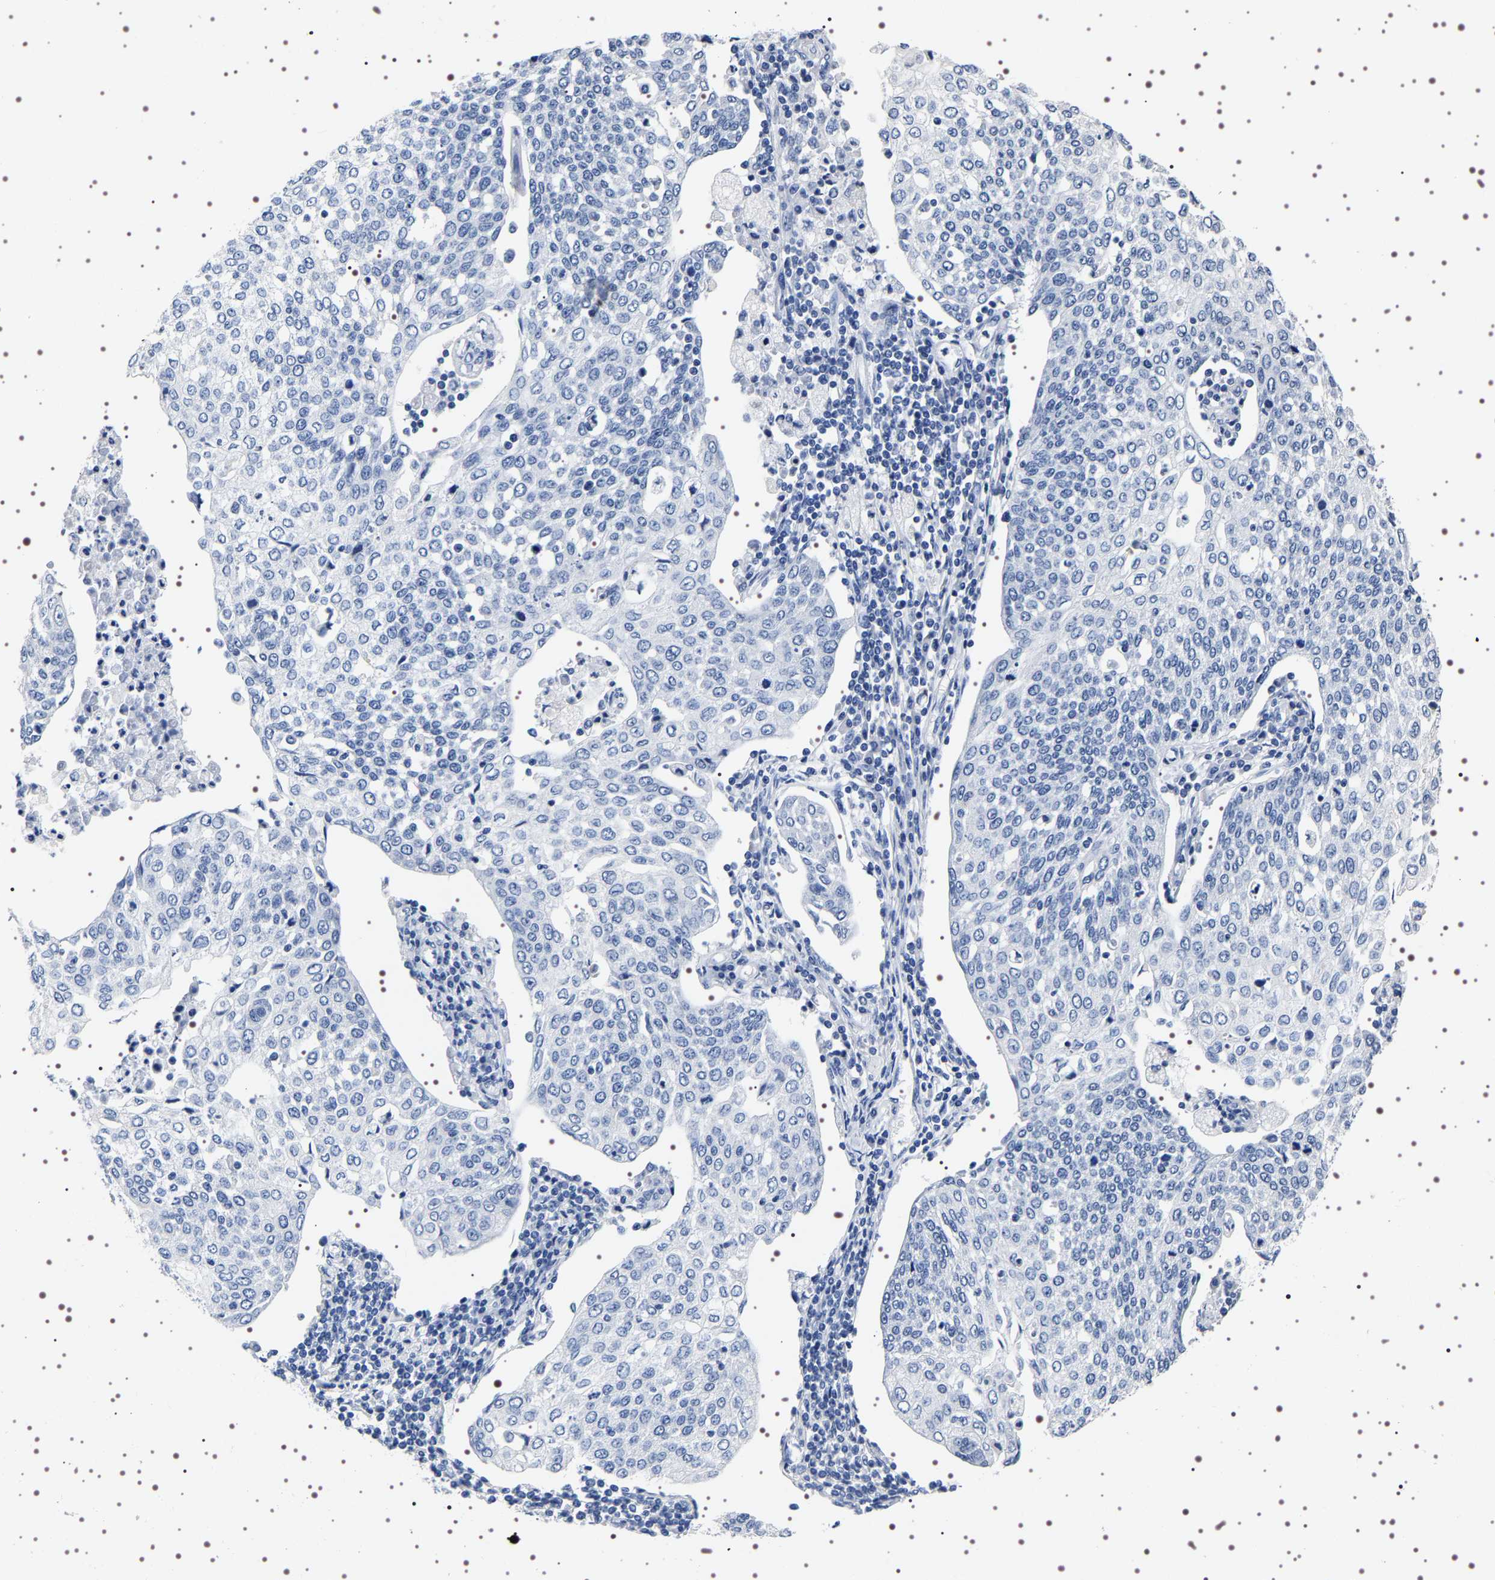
{"staining": {"intensity": "negative", "quantity": "none", "location": "none"}, "tissue": "cervical cancer", "cell_type": "Tumor cells", "image_type": "cancer", "snomed": [{"axis": "morphology", "description": "Squamous cell carcinoma, NOS"}, {"axis": "topography", "description": "Cervix"}], "caption": "This image is of cervical squamous cell carcinoma stained with immunohistochemistry (IHC) to label a protein in brown with the nuclei are counter-stained blue. There is no staining in tumor cells.", "gene": "UBQLN3", "patient": {"sex": "female", "age": 34}}